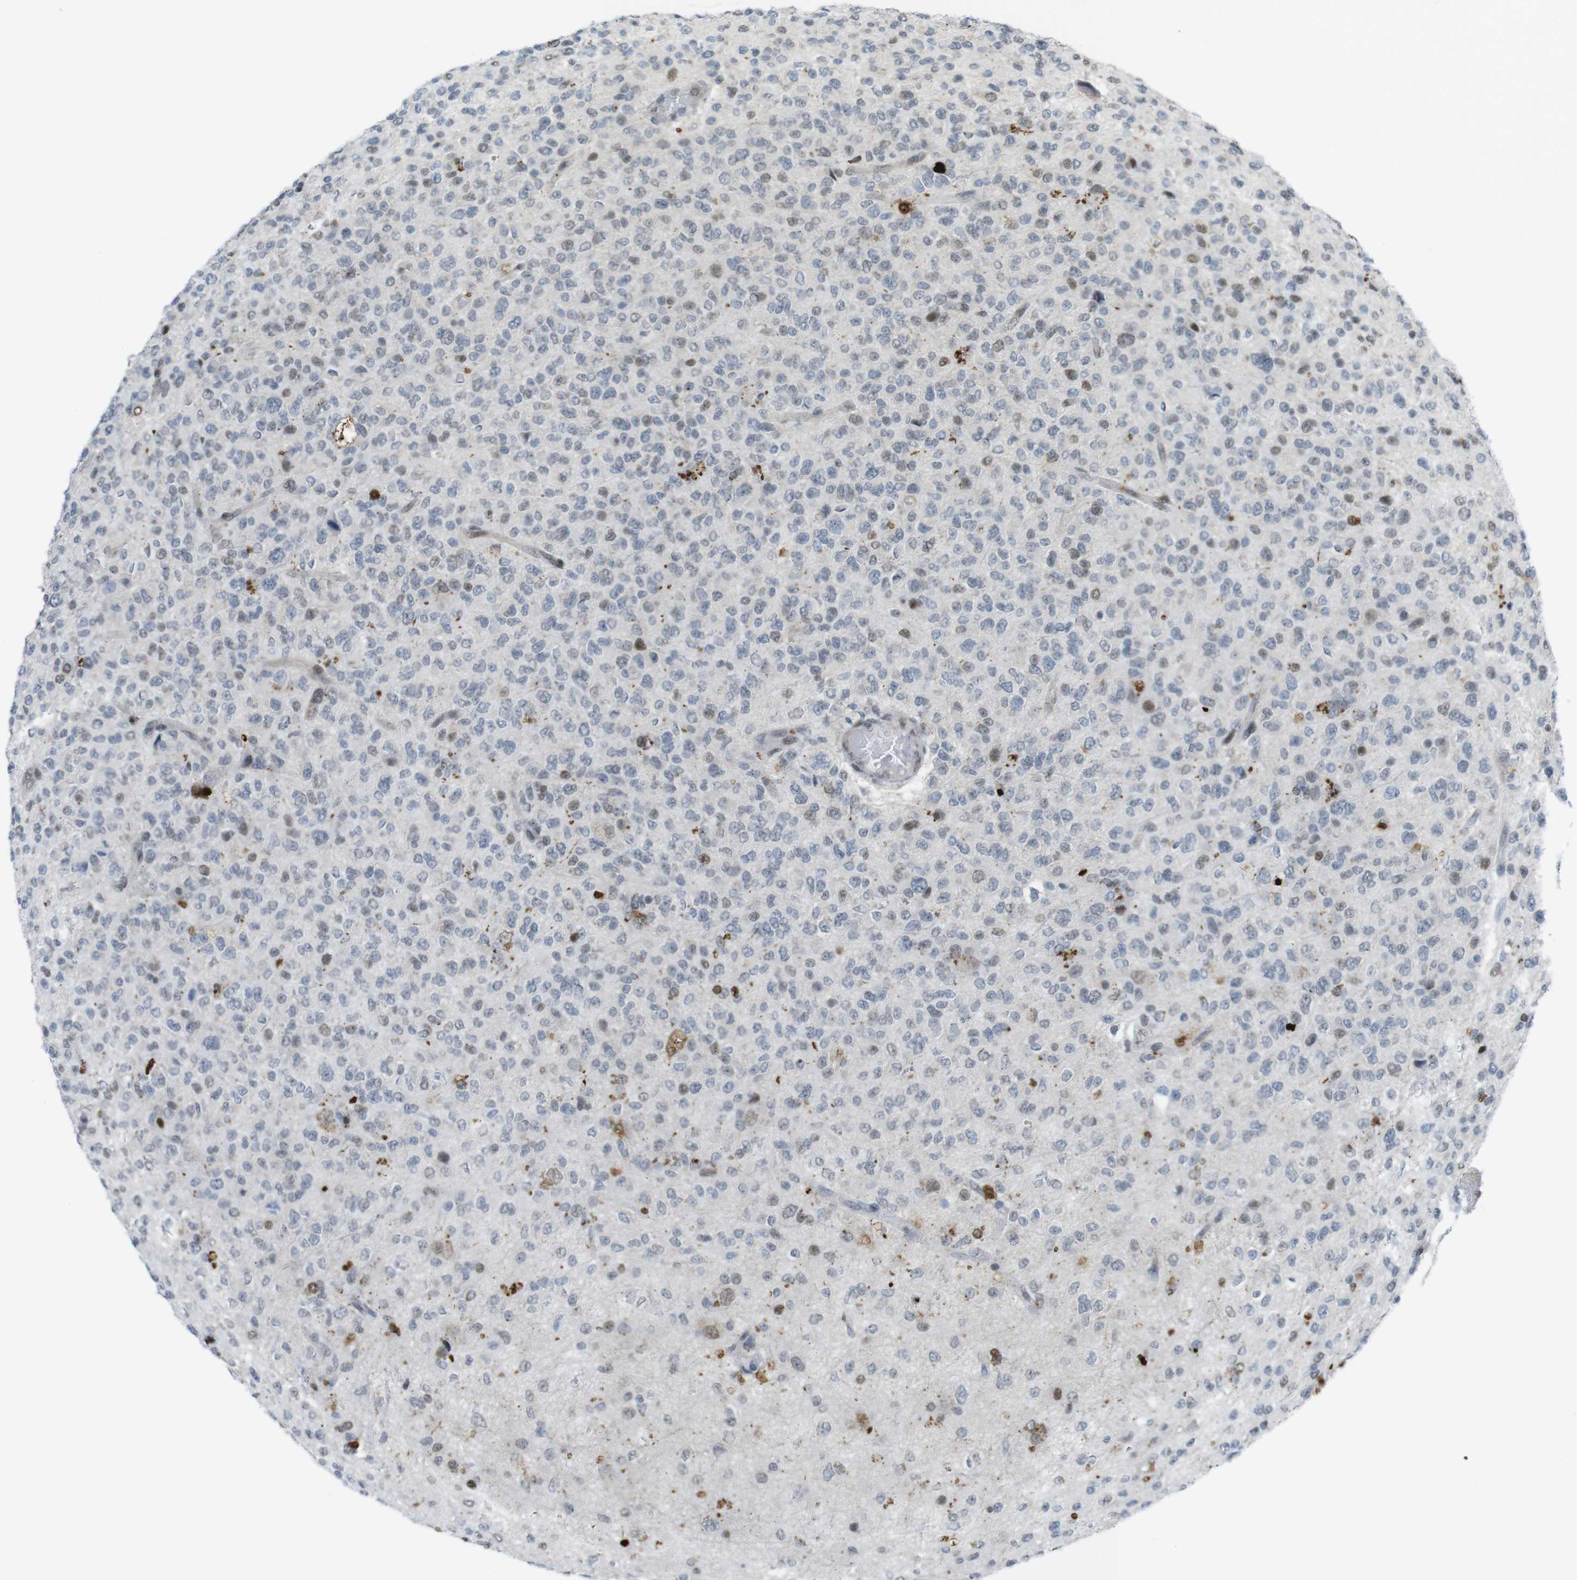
{"staining": {"intensity": "weak", "quantity": "<25%", "location": "nuclear"}, "tissue": "glioma", "cell_type": "Tumor cells", "image_type": "cancer", "snomed": [{"axis": "morphology", "description": "Glioma, malignant, High grade"}, {"axis": "topography", "description": "pancreas cauda"}], "caption": "This is a photomicrograph of immunohistochemistry staining of malignant glioma (high-grade), which shows no positivity in tumor cells.", "gene": "UBB", "patient": {"sex": "male", "age": 60}}